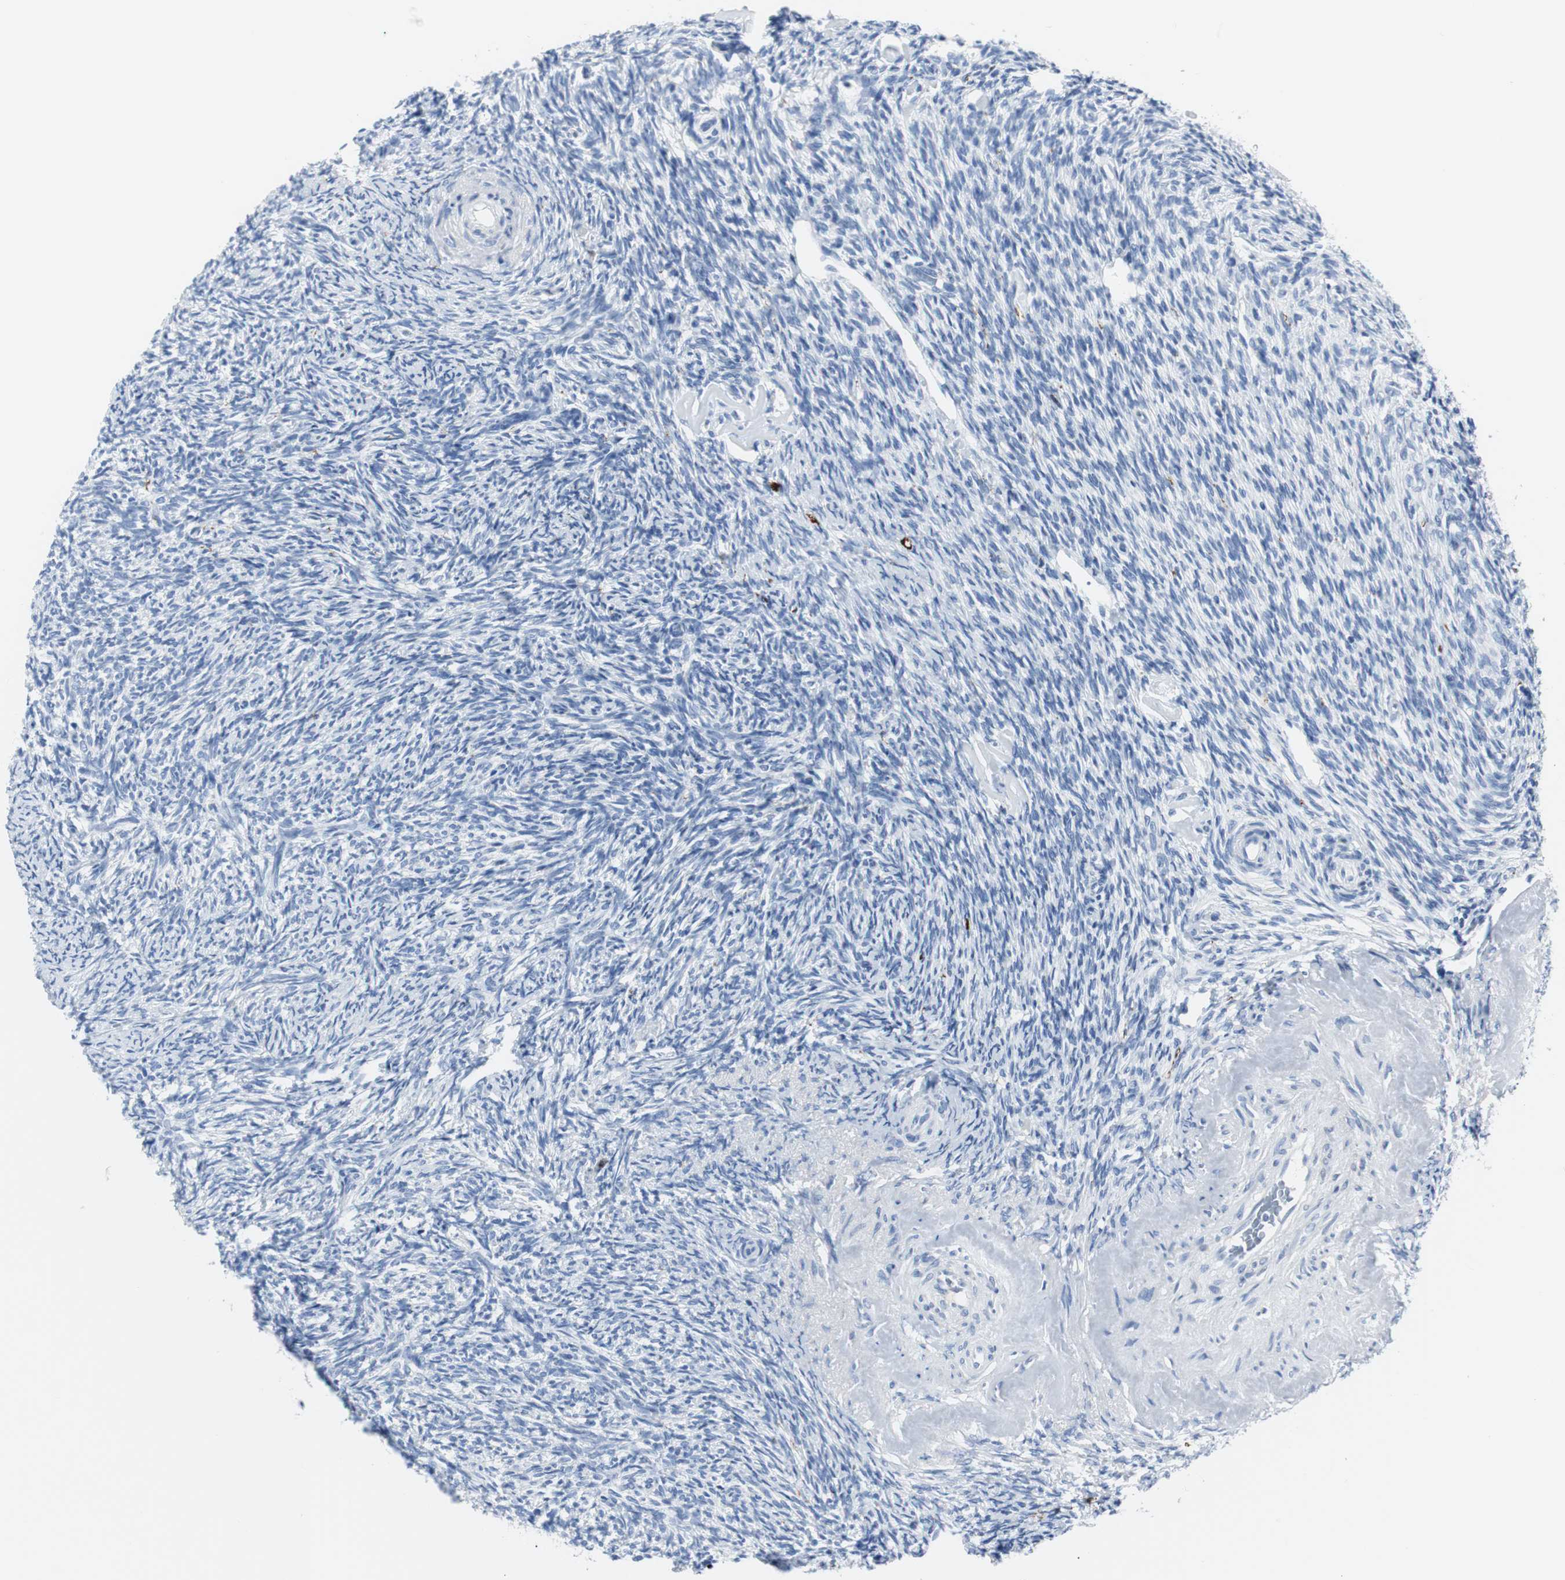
{"staining": {"intensity": "negative", "quantity": "none", "location": "none"}, "tissue": "ovary", "cell_type": "Follicle cells", "image_type": "normal", "snomed": [{"axis": "morphology", "description": "Normal tissue, NOS"}, {"axis": "topography", "description": "Ovary"}], "caption": "This histopathology image is of benign ovary stained with immunohistochemistry to label a protein in brown with the nuclei are counter-stained blue. There is no positivity in follicle cells.", "gene": "GAP43", "patient": {"sex": "female", "age": 60}}